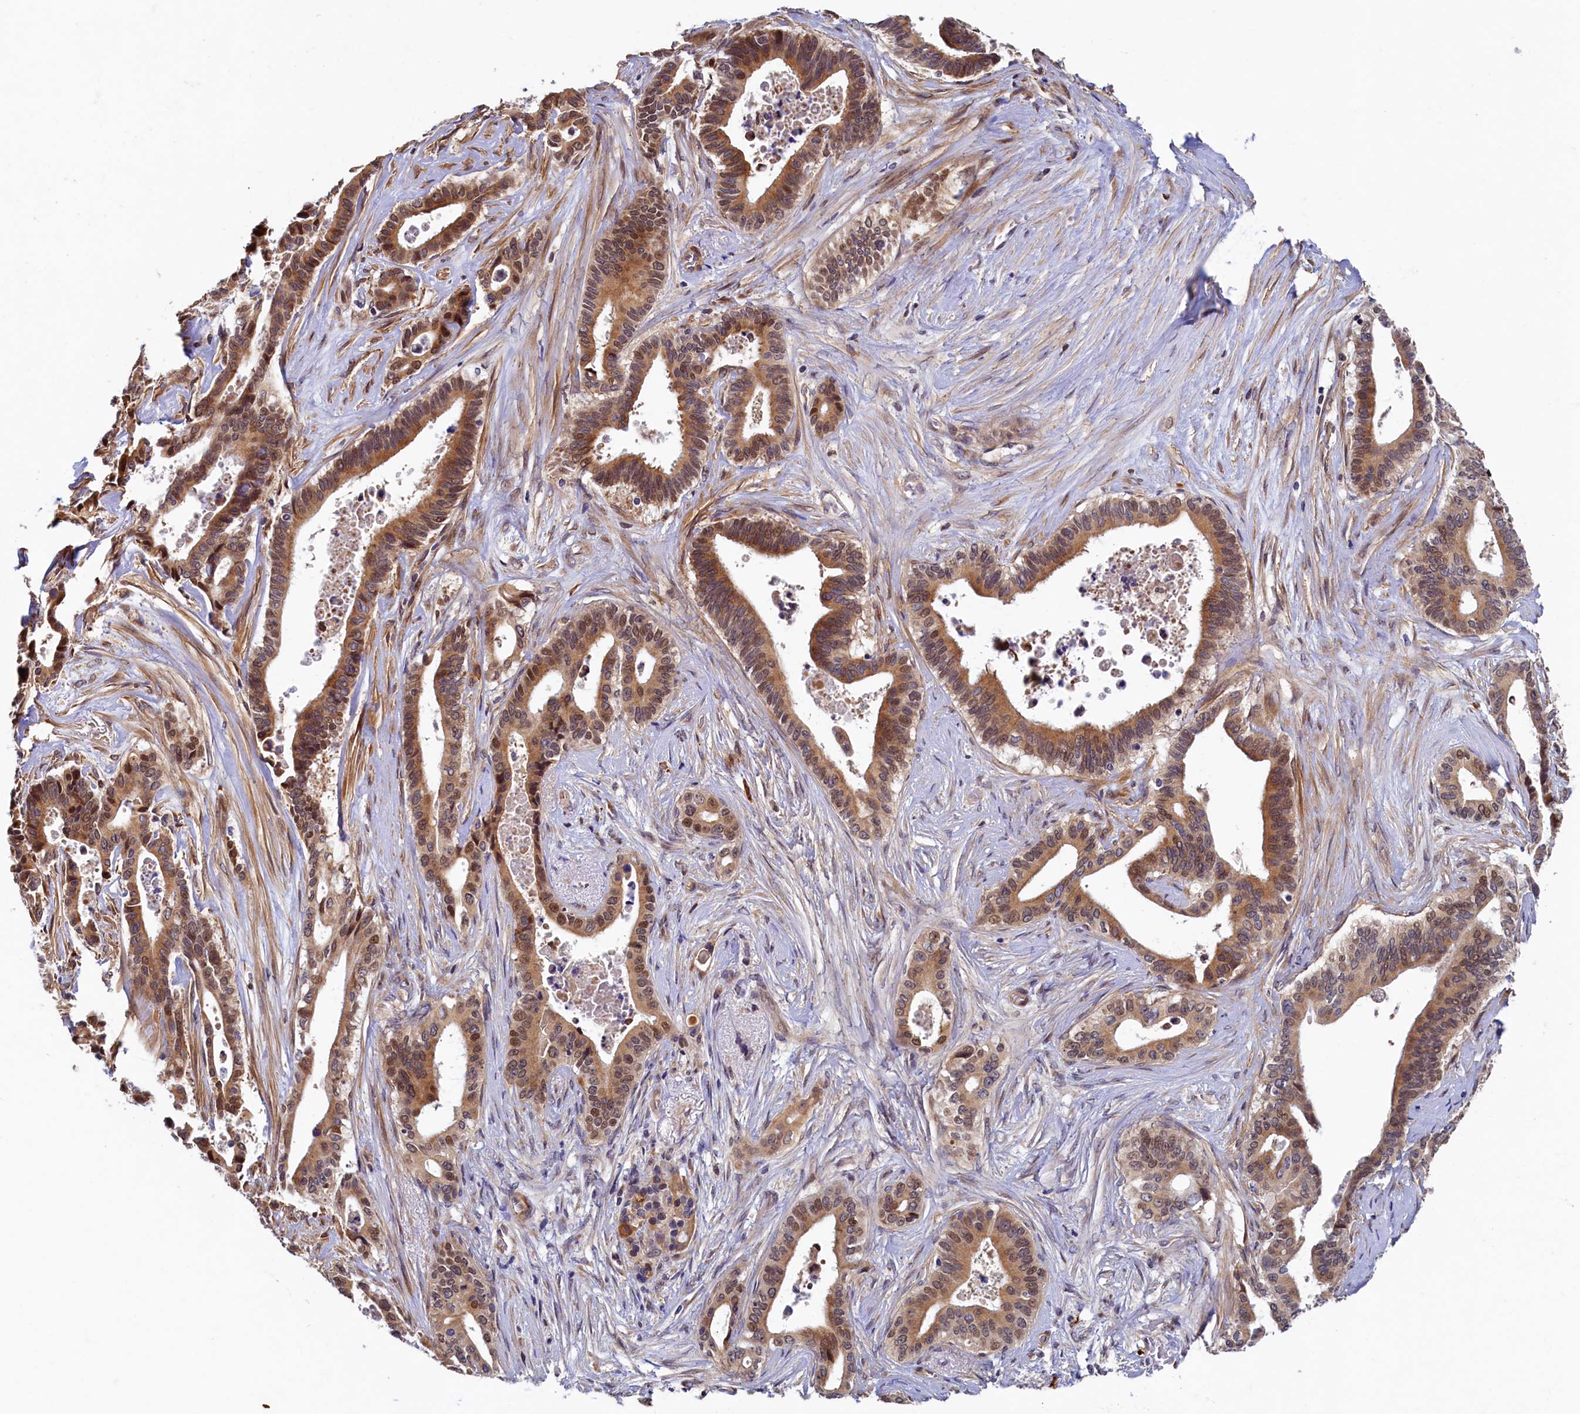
{"staining": {"intensity": "moderate", "quantity": "25%-75%", "location": "cytoplasmic/membranous,nuclear"}, "tissue": "pancreatic cancer", "cell_type": "Tumor cells", "image_type": "cancer", "snomed": [{"axis": "morphology", "description": "Adenocarcinoma, NOS"}, {"axis": "topography", "description": "Pancreas"}], "caption": "Adenocarcinoma (pancreatic) tissue reveals moderate cytoplasmic/membranous and nuclear expression in approximately 25%-75% of tumor cells", "gene": "SLC16A14", "patient": {"sex": "female", "age": 77}}